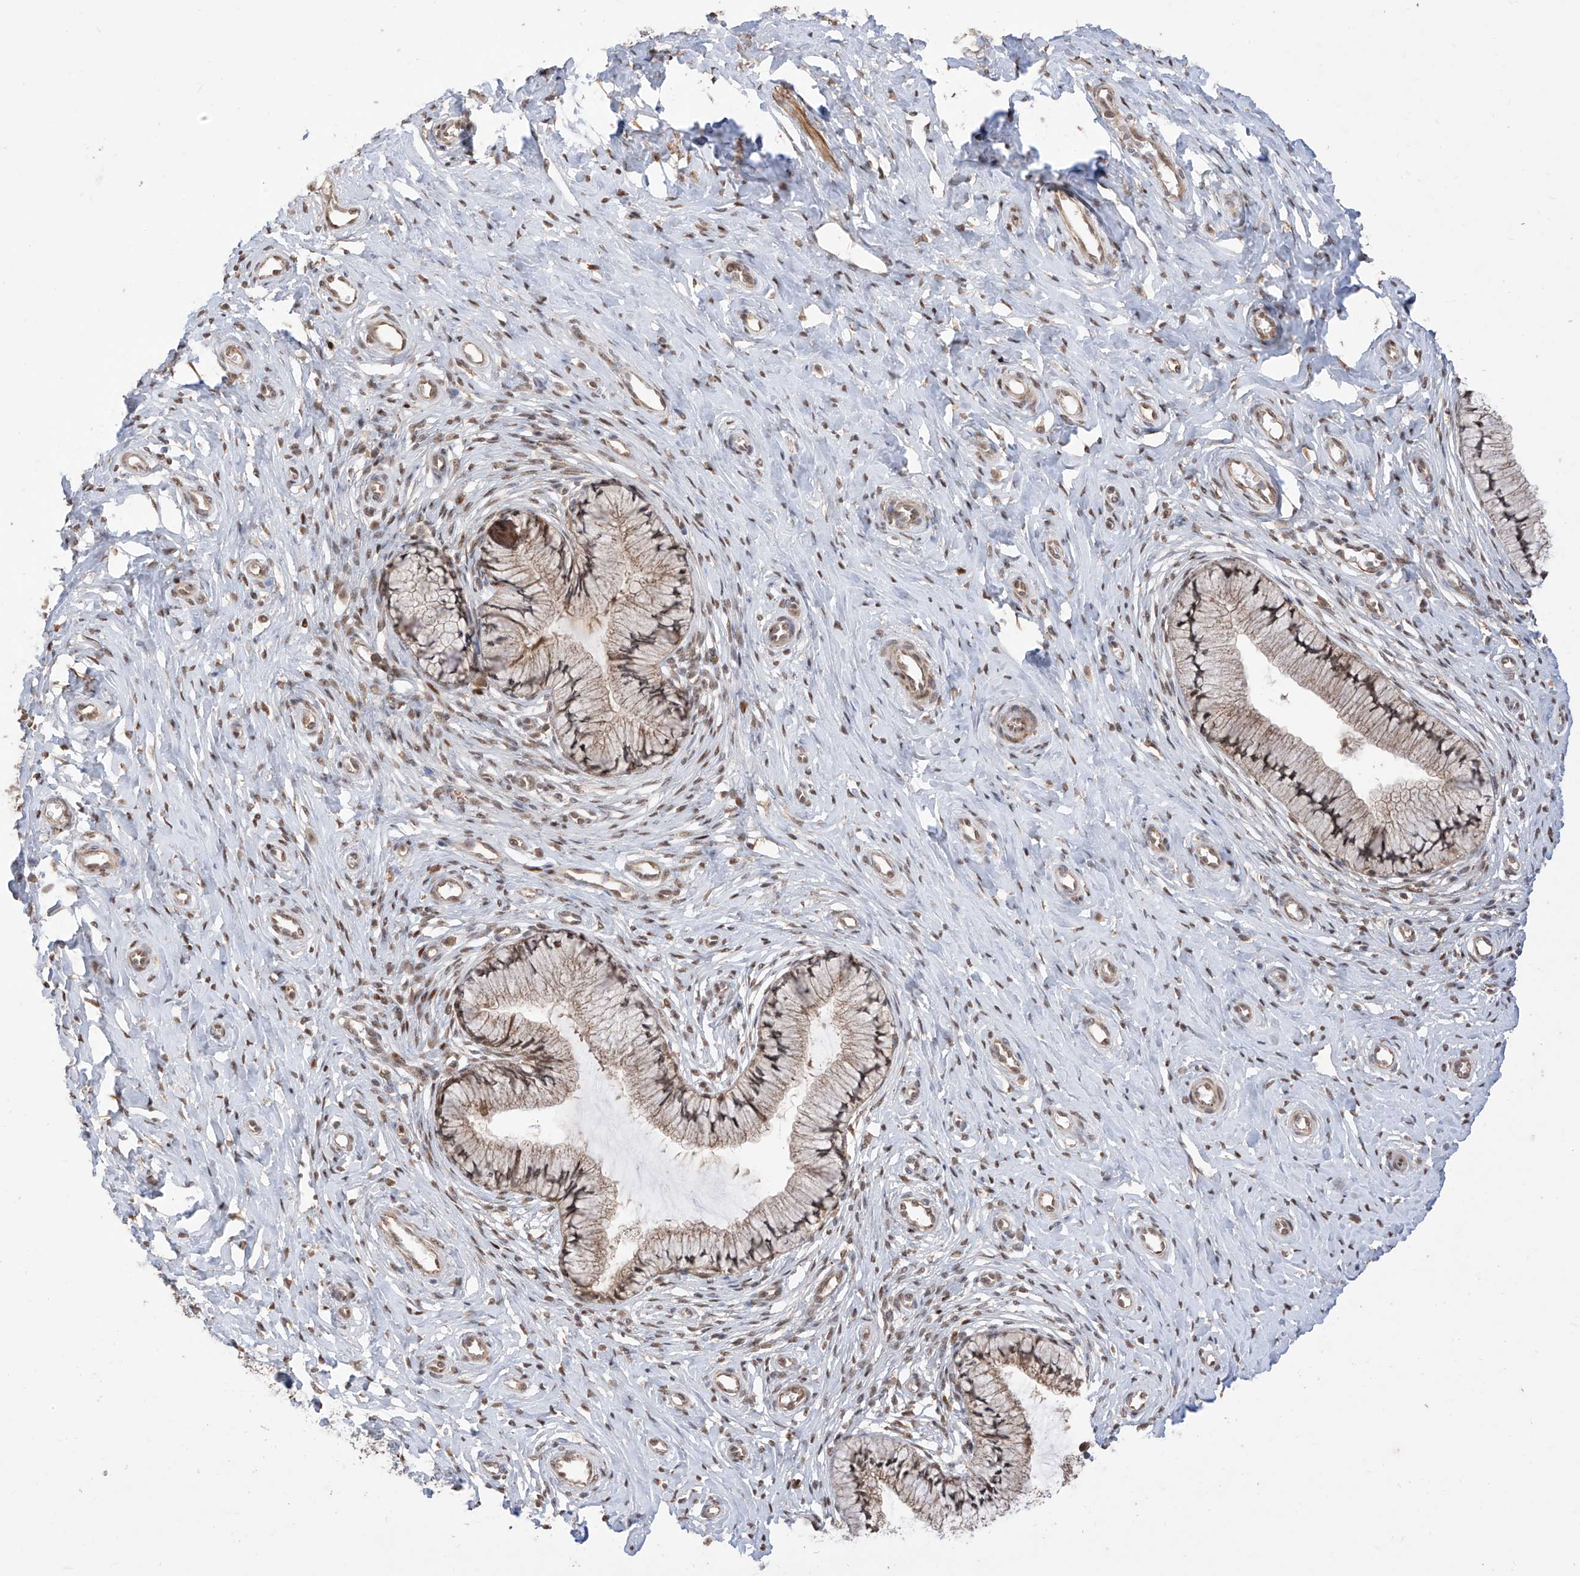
{"staining": {"intensity": "weak", "quantity": ">75%", "location": "cytoplasmic/membranous"}, "tissue": "cervix", "cell_type": "Glandular cells", "image_type": "normal", "snomed": [{"axis": "morphology", "description": "Normal tissue, NOS"}, {"axis": "topography", "description": "Cervix"}], "caption": "A brown stain labels weak cytoplasmic/membranous staining of a protein in glandular cells of normal human cervix. (DAB IHC with brightfield microscopy, high magnification).", "gene": "LATS1", "patient": {"sex": "female", "age": 36}}